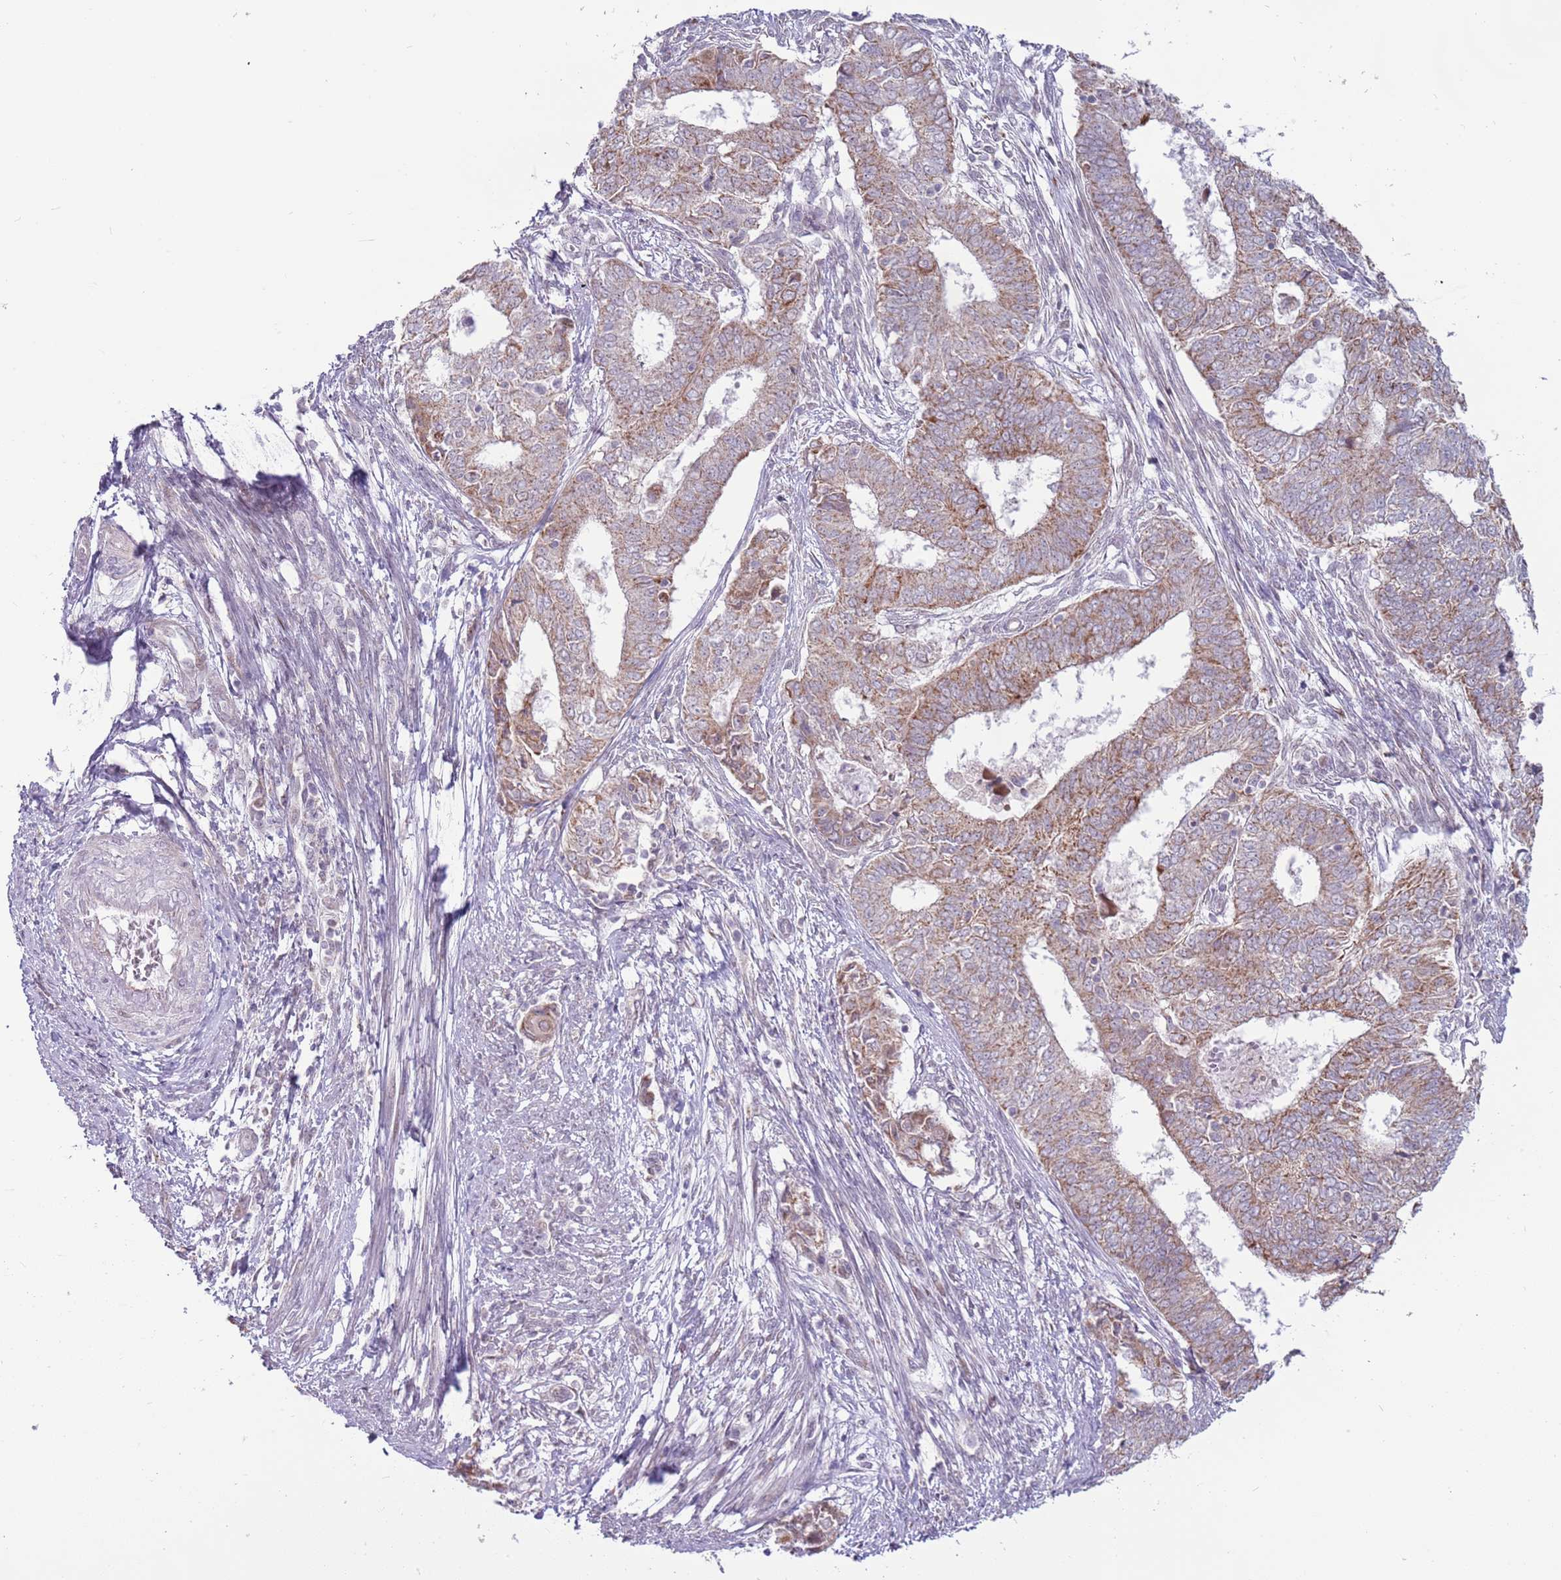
{"staining": {"intensity": "moderate", "quantity": ">75%", "location": "cytoplasmic/membranous"}, "tissue": "endometrial cancer", "cell_type": "Tumor cells", "image_type": "cancer", "snomed": [{"axis": "morphology", "description": "Adenocarcinoma, NOS"}, {"axis": "topography", "description": "Endometrium"}], "caption": "The micrograph shows staining of endometrial adenocarcinoma, revealing moderate cytoplasmic/membranous protein expression (brown color) within tumor cells.", "gene": "MLLT11", "patient": {"sex": "female", "age": 62}}